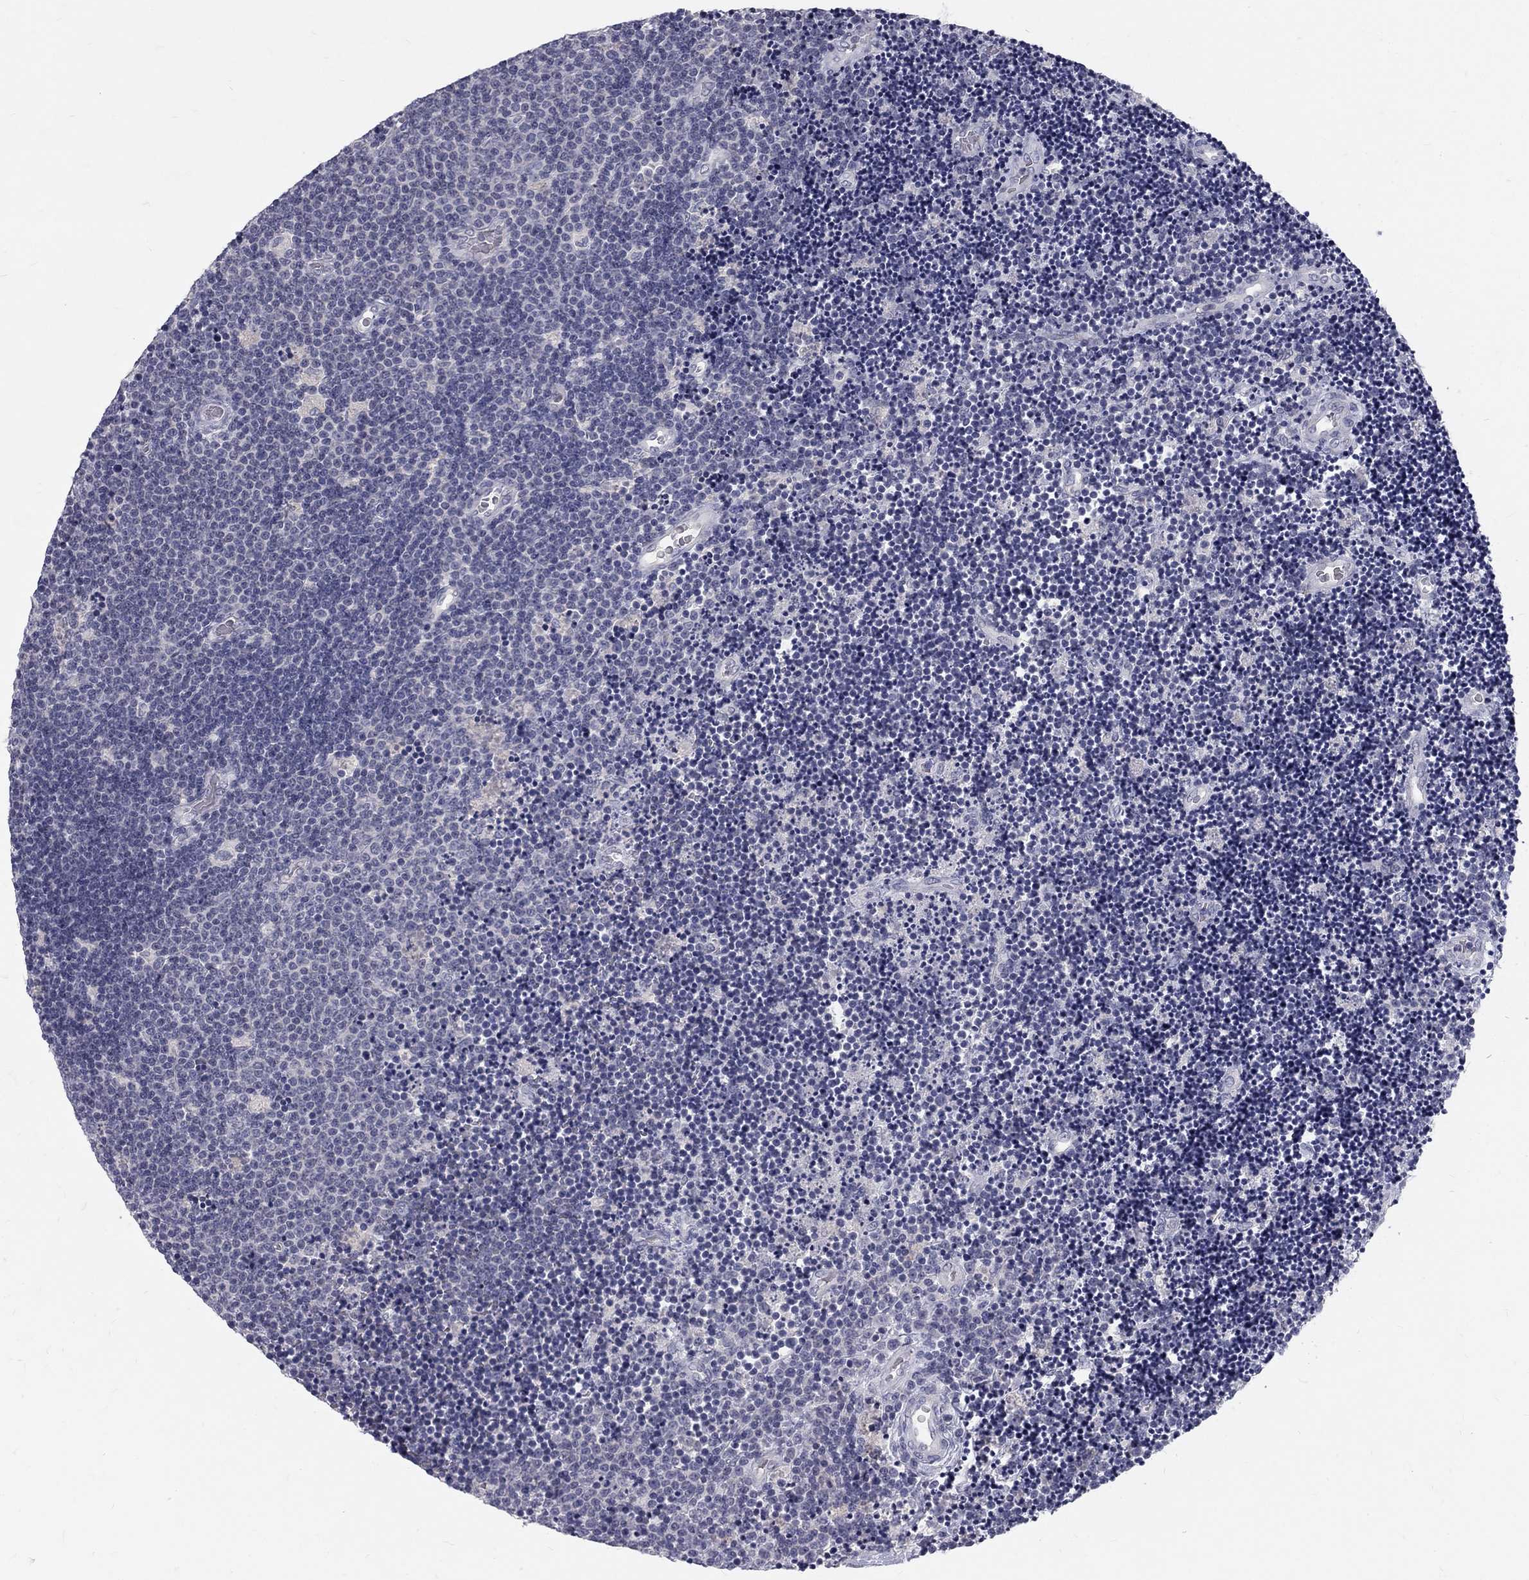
{"staining": {"intensity": "negative", "quantity": "none", "location": "none"}, "tissue": "lymphoma", "cell_type": "Tumor cells", "image_type": "cancer", "snomed": [{"axis": "morphology", "description": "Malignant lymphoma, non-Hodgkin's type, Low grade"}, {"axis": "topography", "description": "Brain"}], "caption": "IHC photomicrograph of neoplastic tissue: low-grade malignant lymphoma, non-Hodgkin's type stained with DAB displays no significant protein staining in tumor cells.", "gene": "NOS1", "patient": {"sex": "female", "age": 66}}